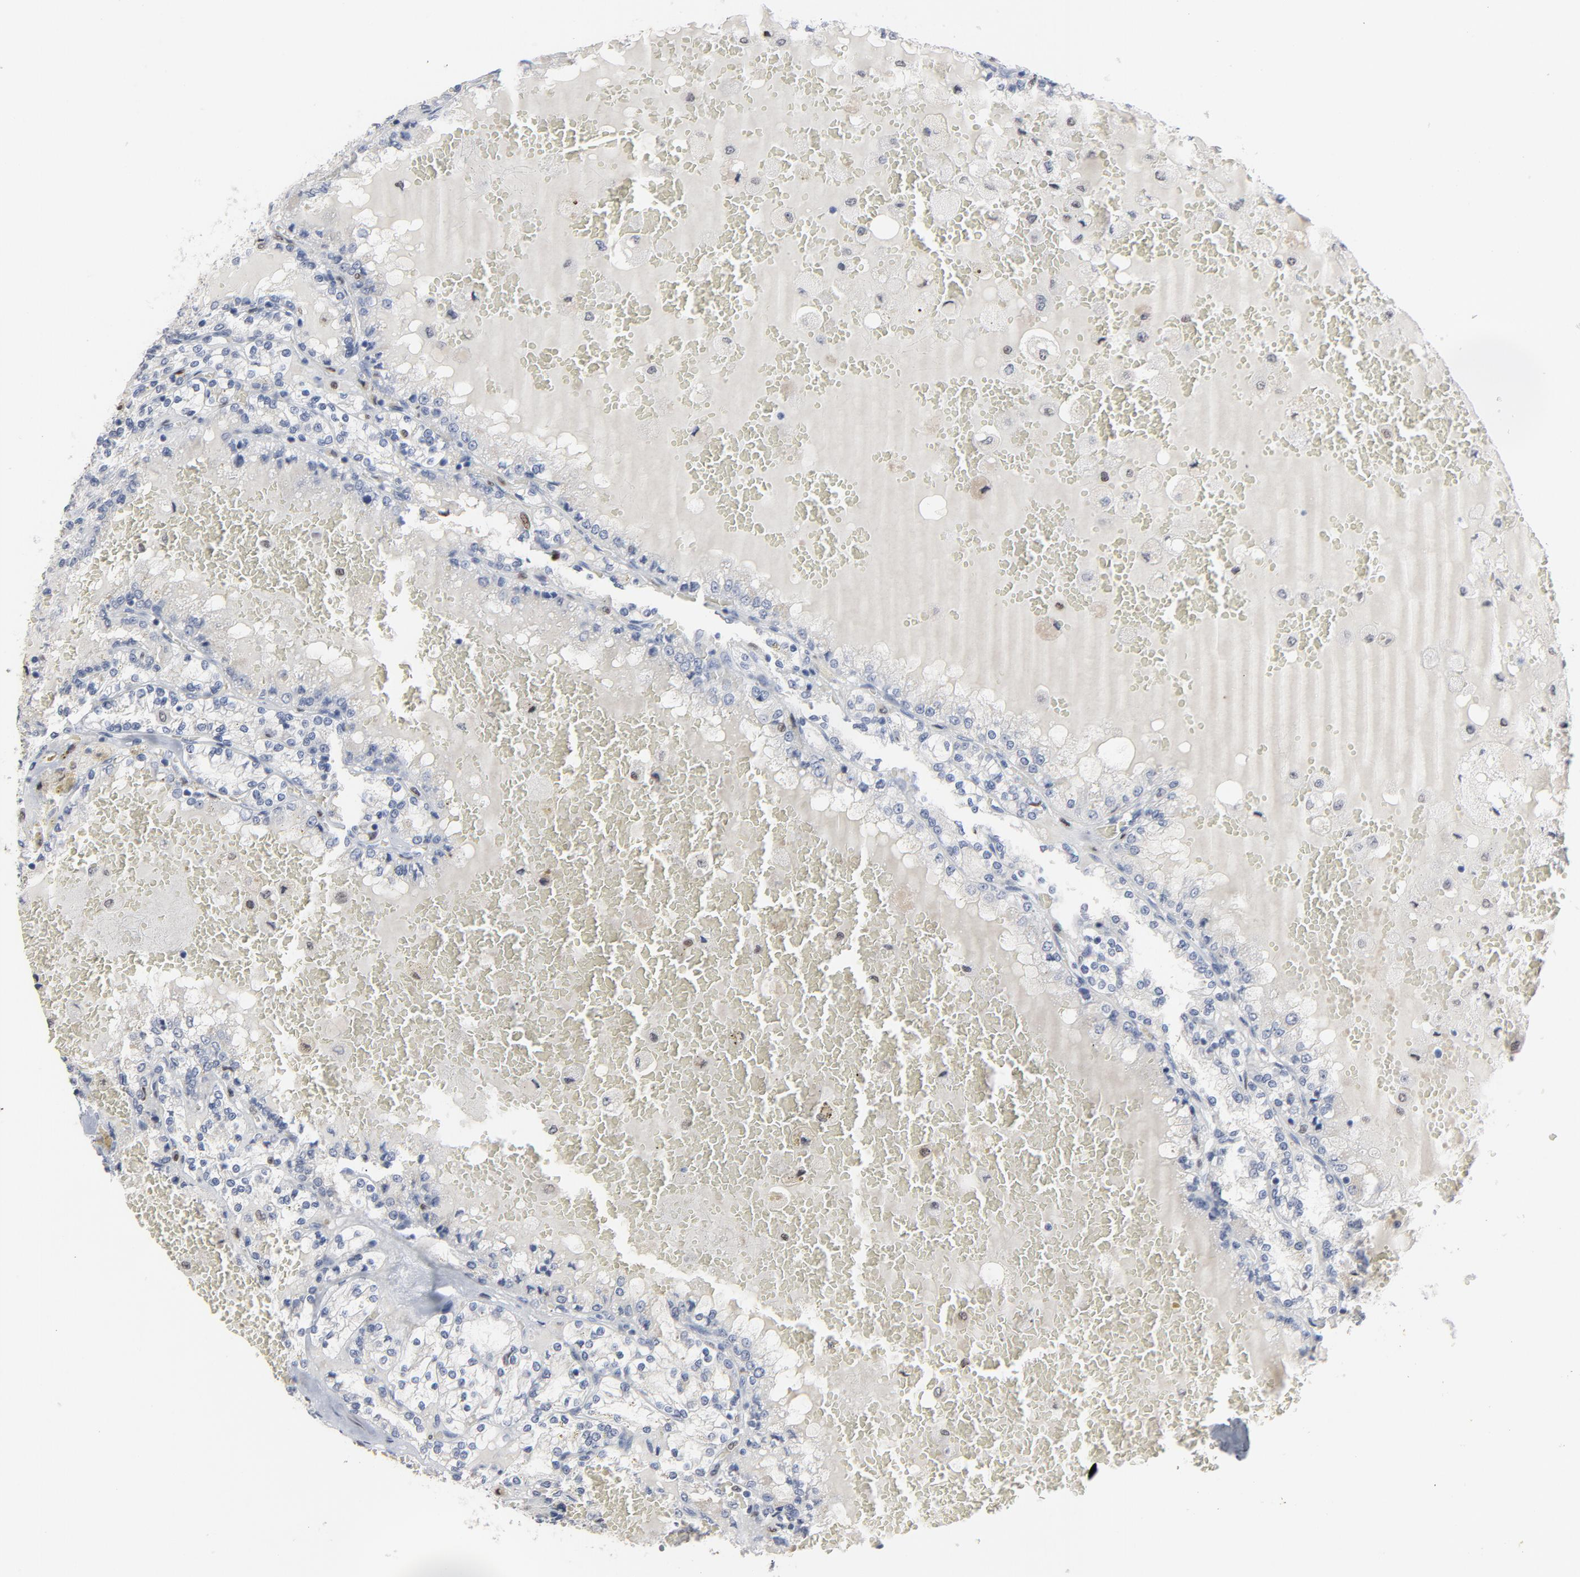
{"staining": {"intensity": "negative", "quantity": "none", "location": "none"}, "tissue": "renal cancer", "cell_type": "Tumor cells", "image_type": "cancer", "snomed": [{"axis": "morphology", "description": "Adenocarcinoma, NOS"}, {"axis": "topography", "description": "Kidney"}], "caption": "Tumor cells show no significant protein staining in adenocarcinoma (renal).", "gene": "SPI1", "patient": {"sex": "female", "age": 56}}